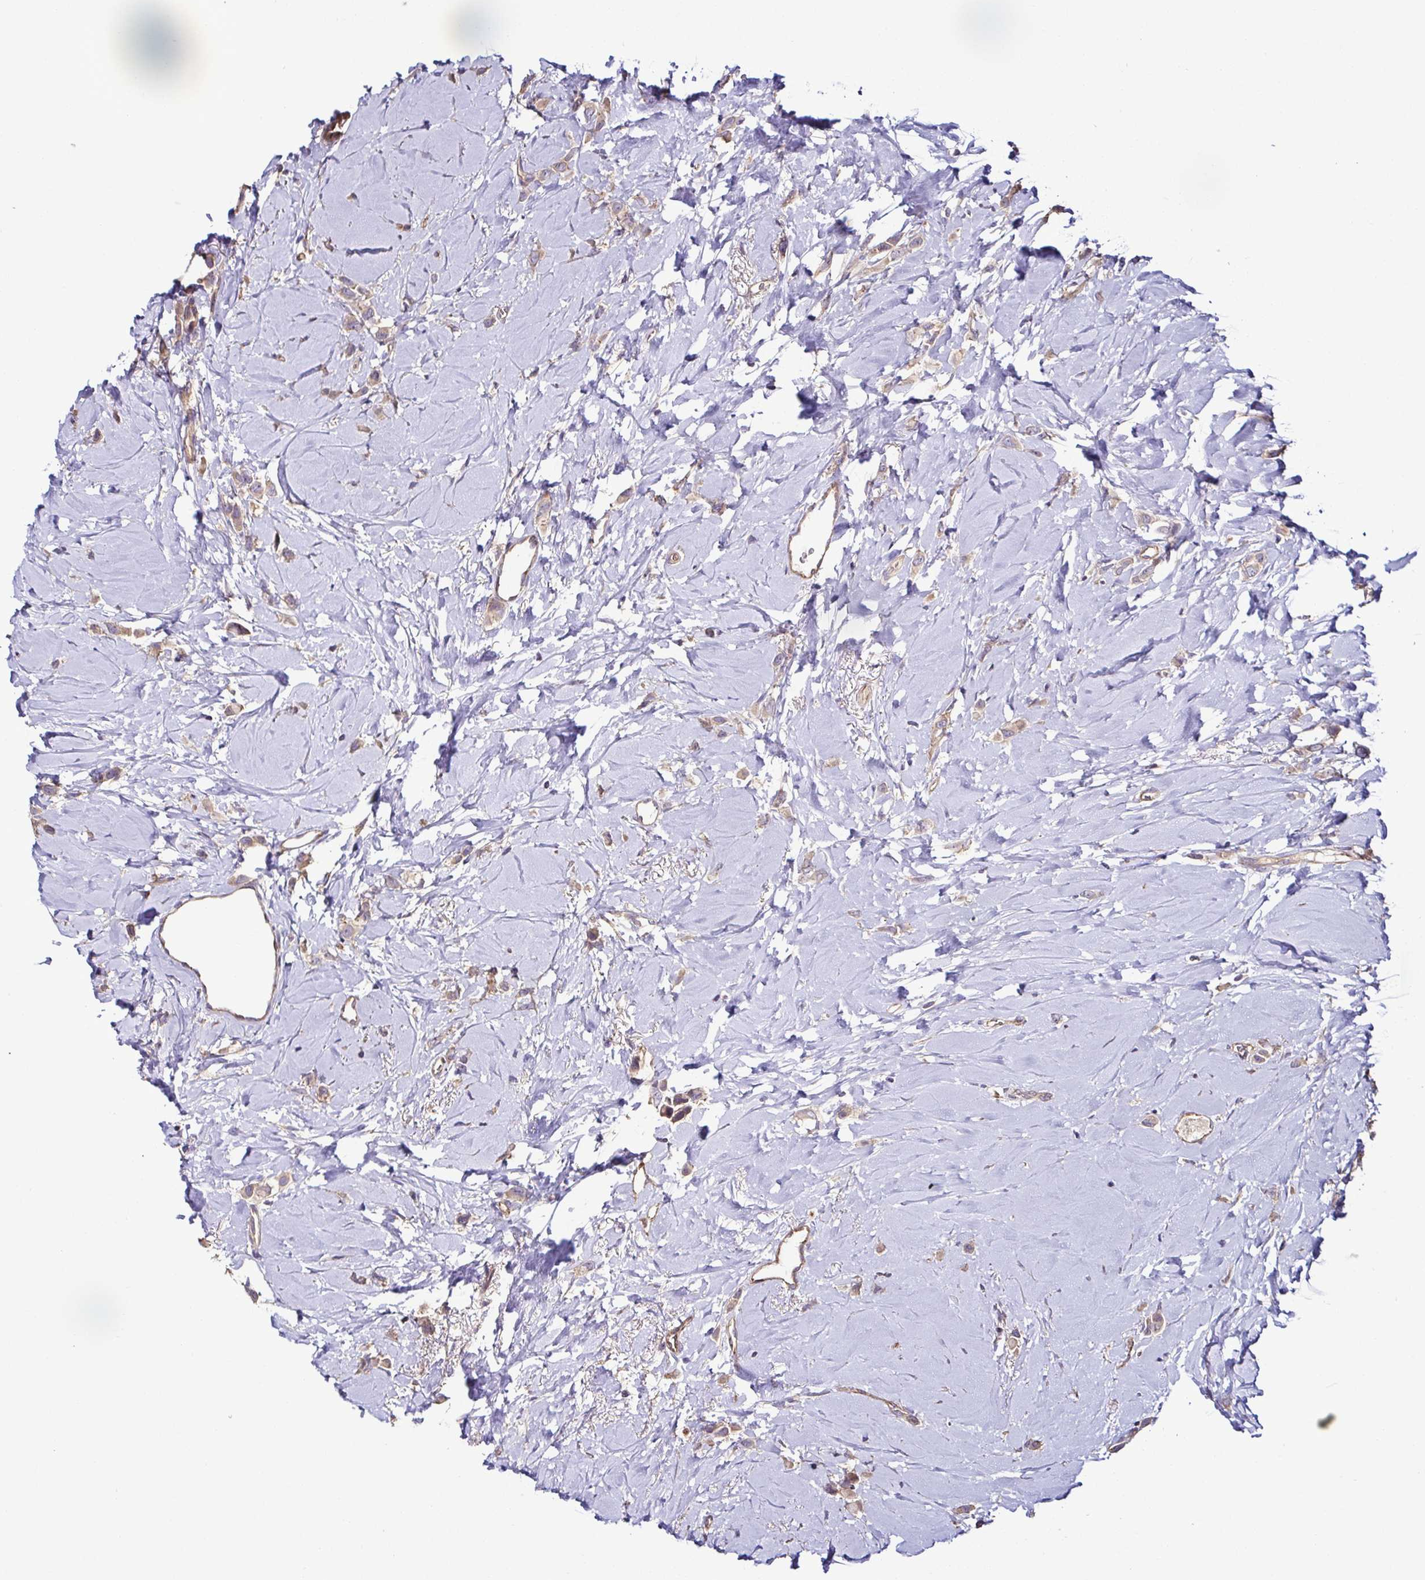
{"staining": {"intensity": "weak", "quantity": ">75%", "location": "cytoplasmic/membranous"}, "tissue": "breast cancer", "cell_type": "Tumor cells", "image_type": "cancer", "snomed": [{"axis": "morphology", "description": "Lobular carcinoma"}, {"axis": "topography", "description": "Breast"}], "caption": "Breast lobular carcinoma stained with DAB (3,3'-diaminobenzidine) immunohistochemistry (IHC) displays low levels of weak cytoplasmic/membranous positivity in approximately >75% of tumor cells.", "gene": "LMOD2", "patient": {"sex": "female", "age": 66}}